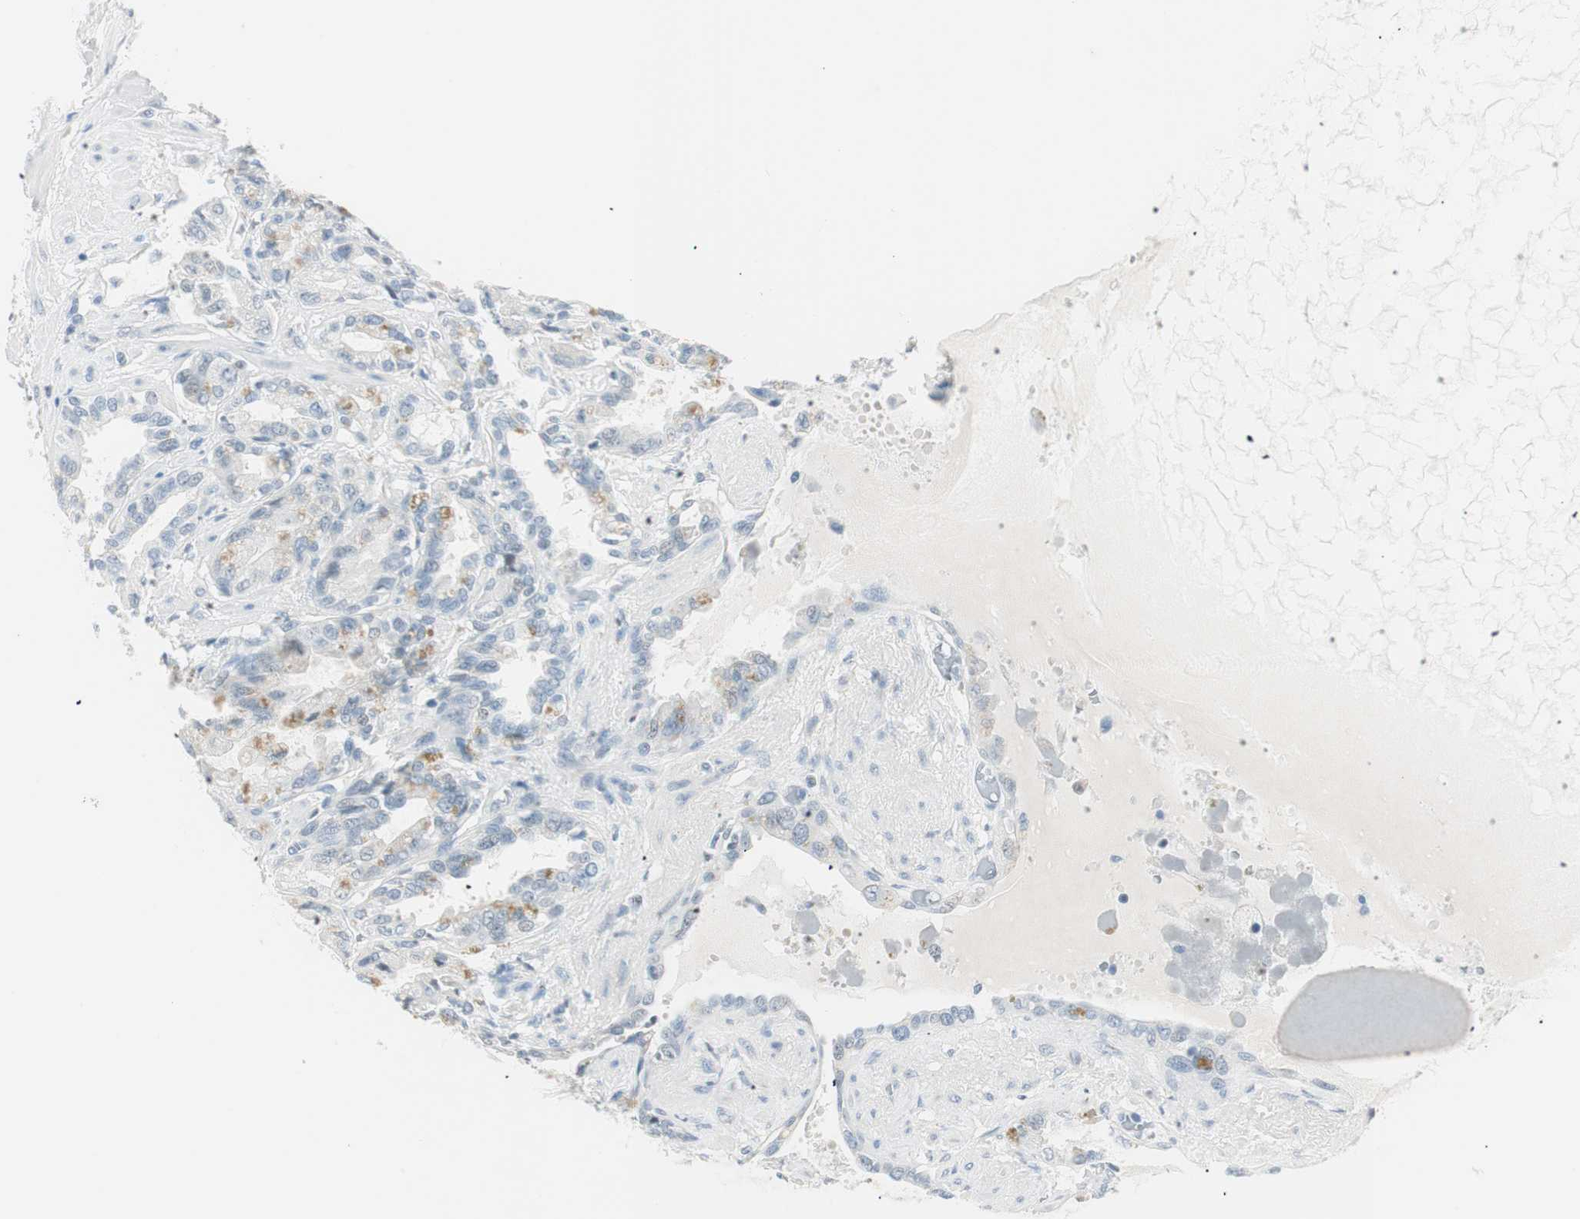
{"staining": {"intensity": "negative", "quantity": "none", "location": "none"}, "tissue": "seminal vesicle", "cell_type": "Glandular cells", "image_type": "normal", "snomed": [{"axis": "morphology", "description": "Normal tissue, NOS"}, {"axis": "topography", "description": "Seminal veicle"}], "caption": "IHC of benign human seminal vesicle shows no expression in glandular cells.", "gene": "HOXB13", "patient": {"sex": "male", "age": 61}}